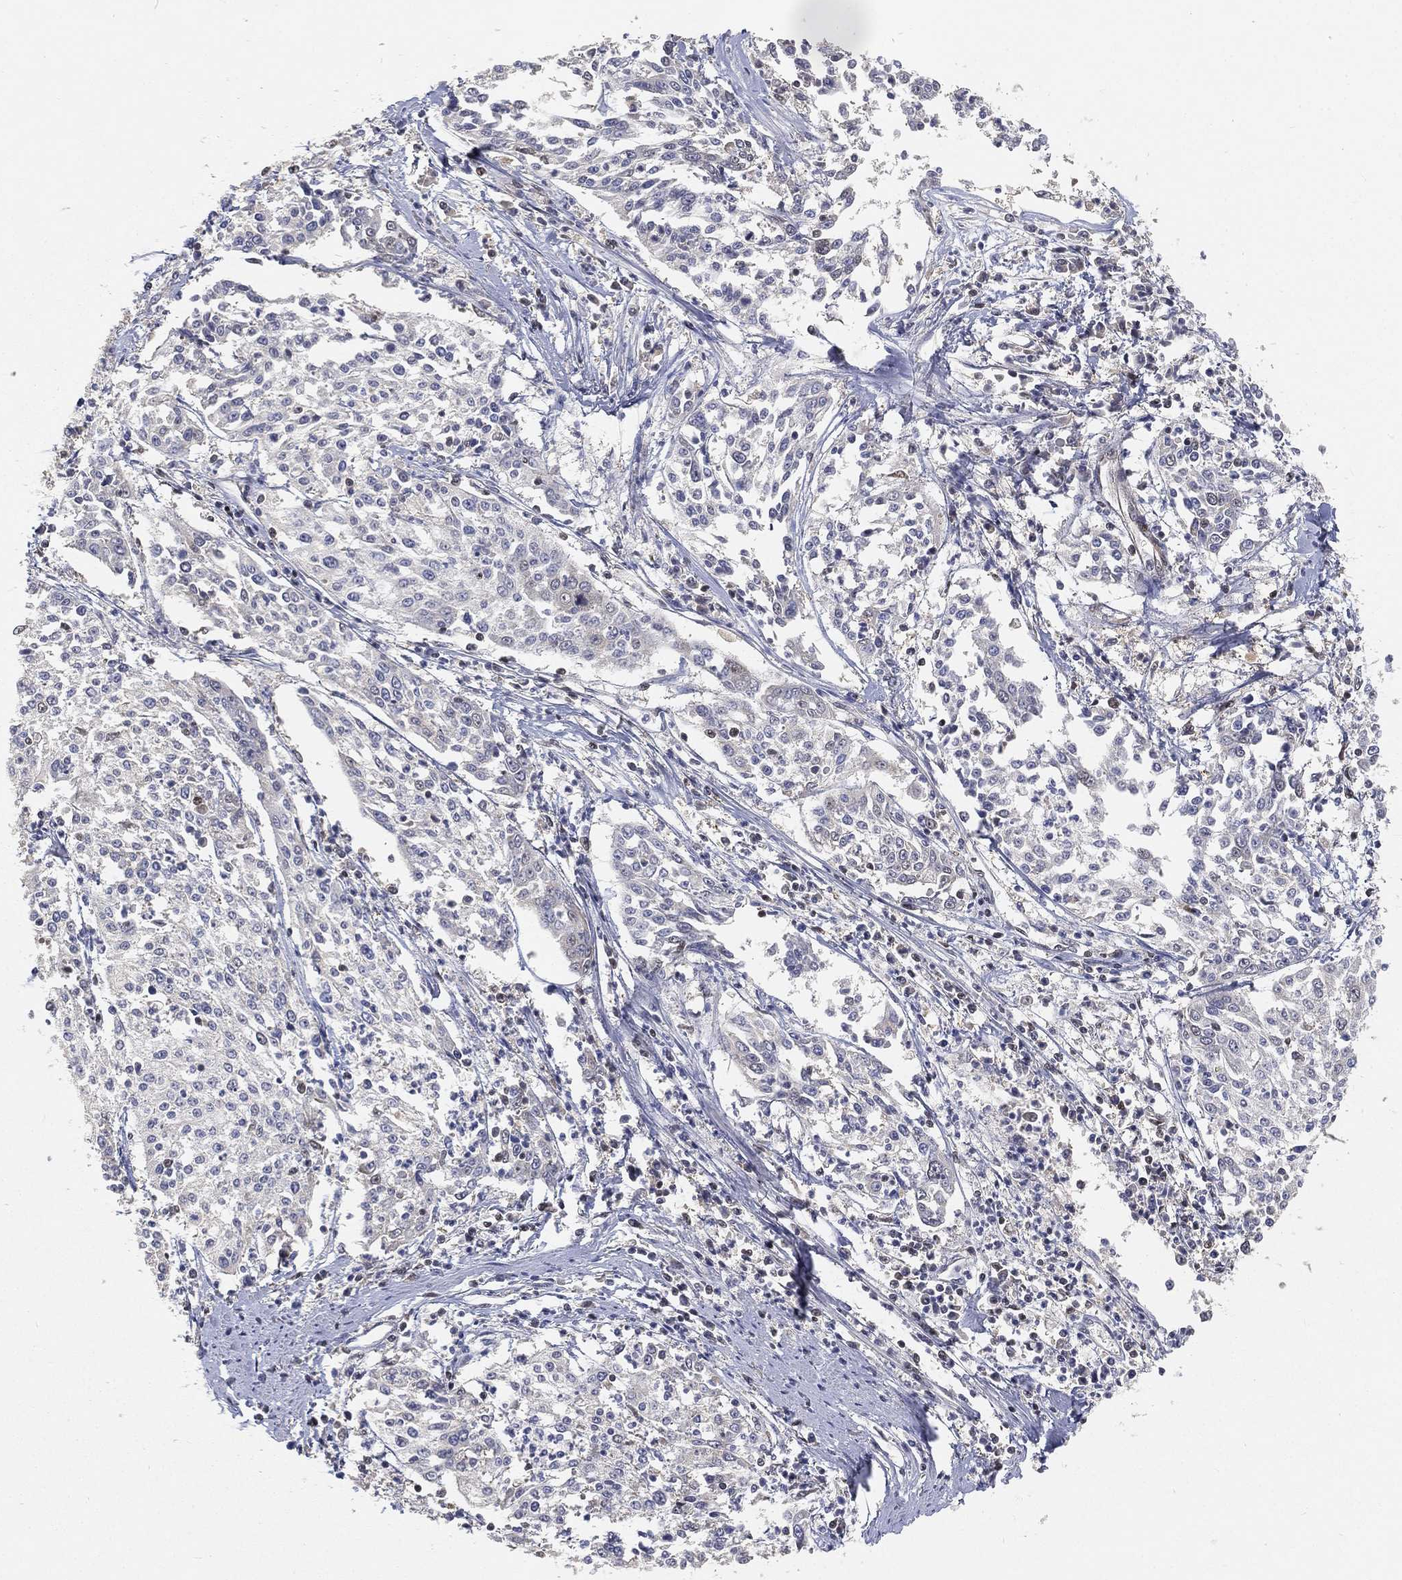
{"staining": {"intensity": "negative", "quantity": "none", "location": "none"}, "tissue": "cervical cancer", "cell_type": "Tumor cells", "image_type": "cancer", "snomed": [{"axis": "morphology", "description": "Squamous cell carcinoma, NOS"}, {"axis": "topography", "description": "Cervix"}], "caption": "Tumor cells show no significant protein expression in cervical squamous cell carcinoma.", "gene": "CRTC3", "patient": {"sex": "female", "age": 41}}